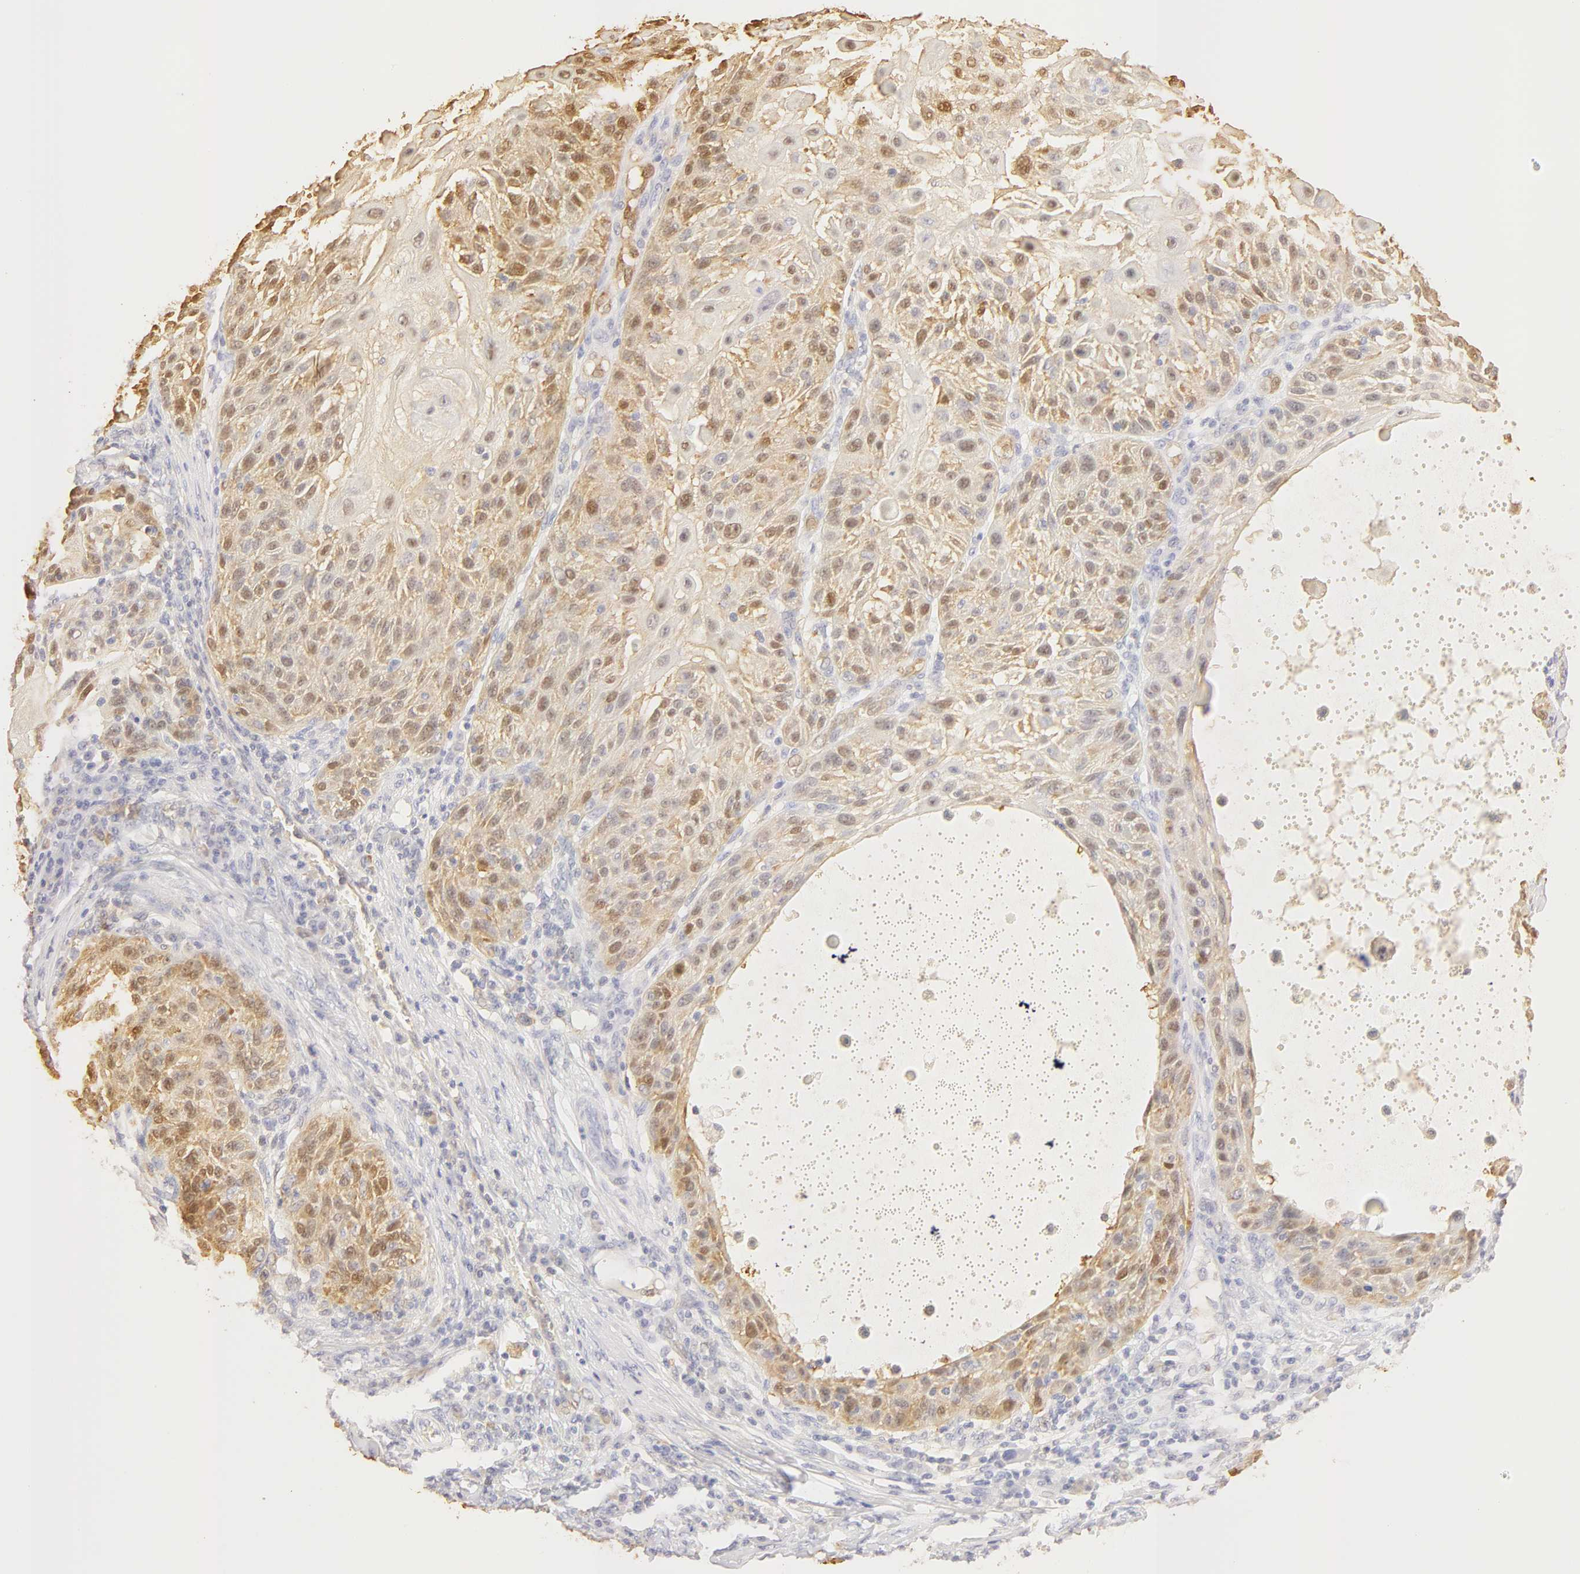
{"staining": {"intensity": "weak", "quantity": "25%-75%", "location": "nuclear"}, "tissue": "skin cancer", "cell_type": "Tumor cells", "image_type": "cancer", "snomed": [{"axis": "morphology", "description": "Squamous cell carcinoma, NOS"}, {"axis": "topography", "description": "Skin"}], "caption": "IHC (DAB (3,3'-diaminobenzidine)) staining of human skin cancer (squamous cell carcinoma) exhibits weak nuclear protein expression in approximately 25%-75% of tumor cells.", "gene": "CA2", "patient": {"sex": "female", "age": 89}}